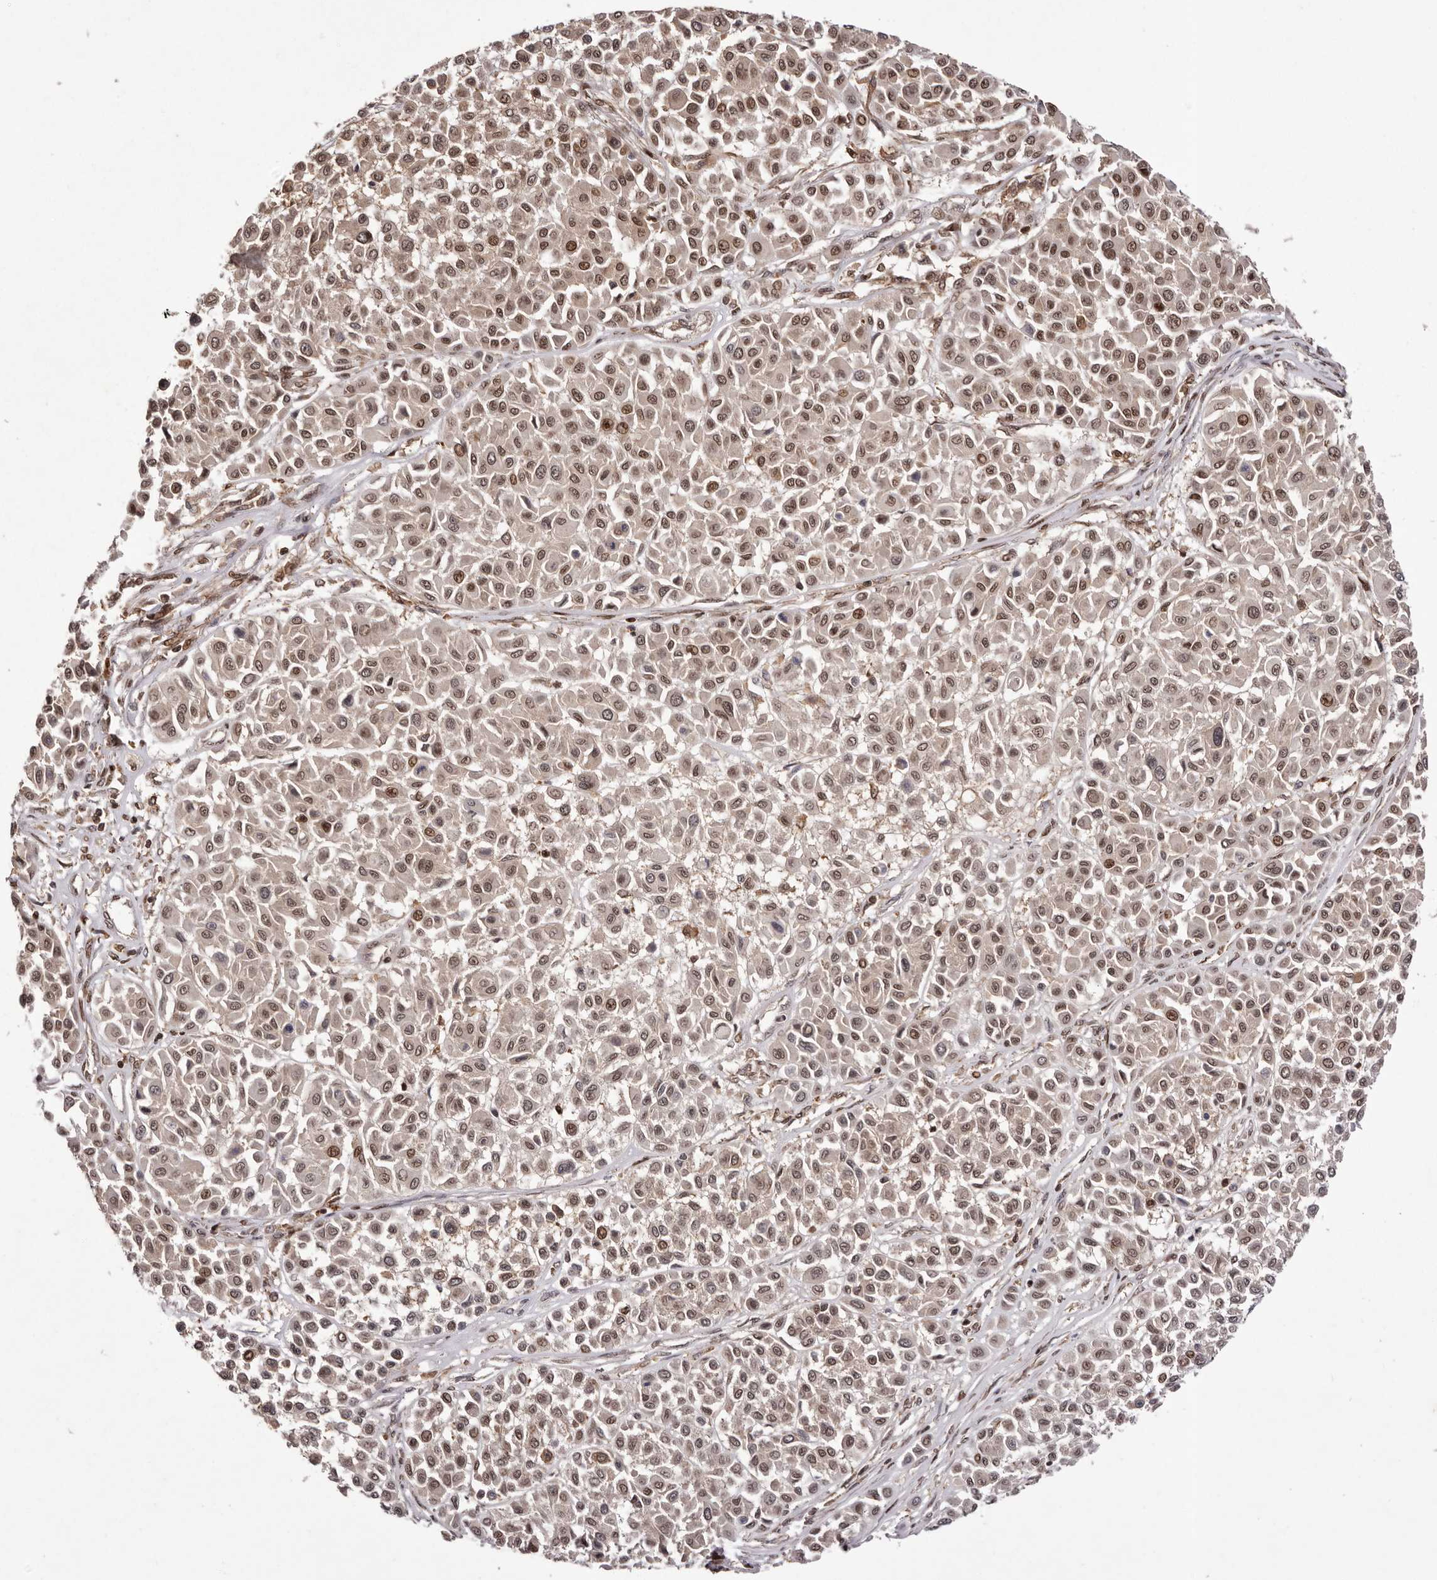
{"staining": {"intensity": "moderate", "quantity": ">75%", "location": "nuclear"}, "tissue": "melanoma", "cell_type": "Tumor cells", "image_type": "cancer", "snomed": [{"axis": "morphology", "description": "Malignant melanoma, Metastatic site"}, {"axis": "topography", "description": "Soft tissue"}], "caption": "Immunohistochemical staining of melanoma displays medium levels of moderate nuclear protein expression in approximately >75% of tumor cells.", "gene": "FBXO5", "patient": {"sex": "male", "age": 41}}